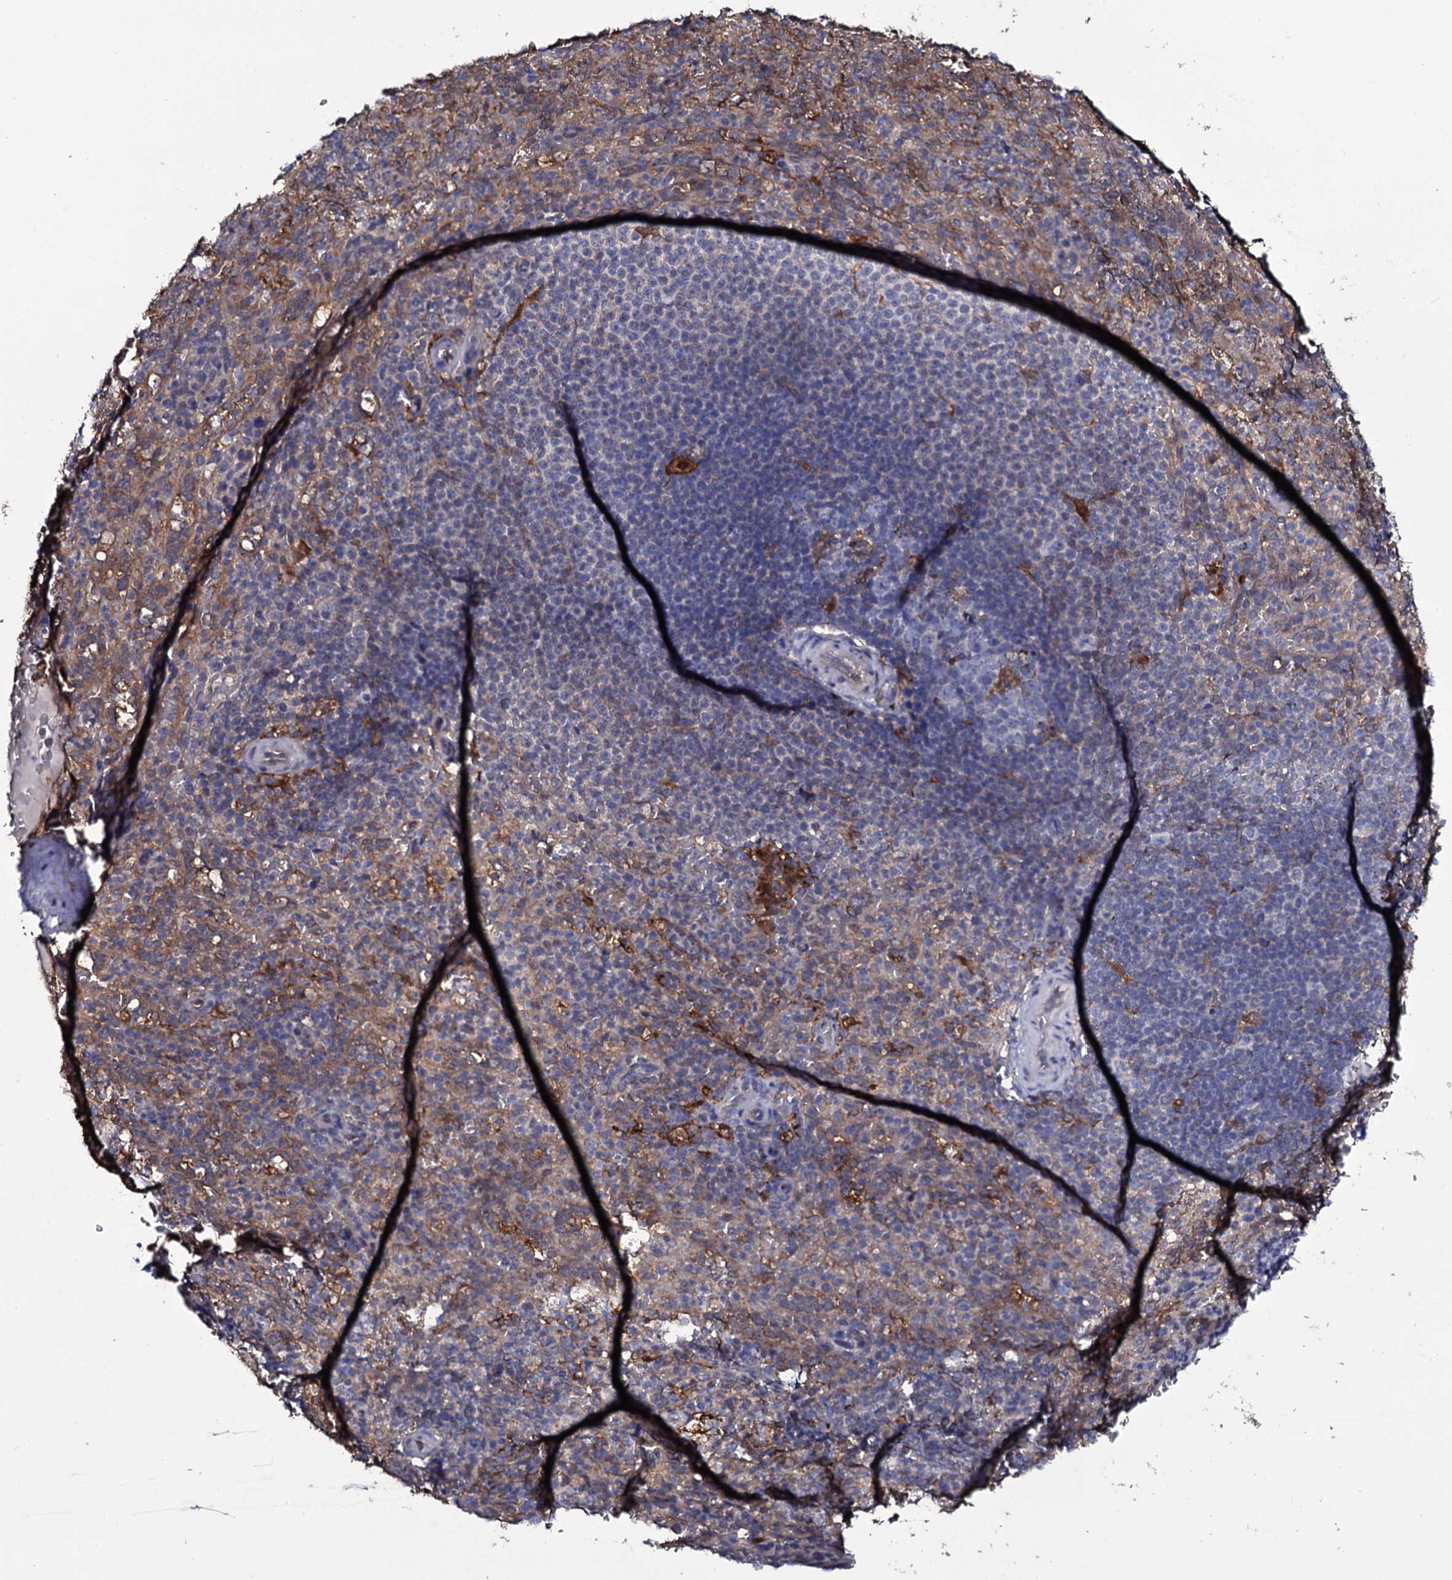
{"staining": {"intensity": "weak", "quantity": "<25%", "location": "cytoplasmic/membranous"}, "tissue": "spleen", "cell_type": "Cells in red pulp", "image_type": "normal", "snomed": [{"axis": "morphology", "description": "Normal tissue, NOS"}, {"axis": "topography", "description": "Spleen"}], "caption": "This is an IHC micrograph of benign human spleen. There is no expression in cells in red pulp.", "gene": "CRYL1", "patient": {"sex": "female", "age": 21}}